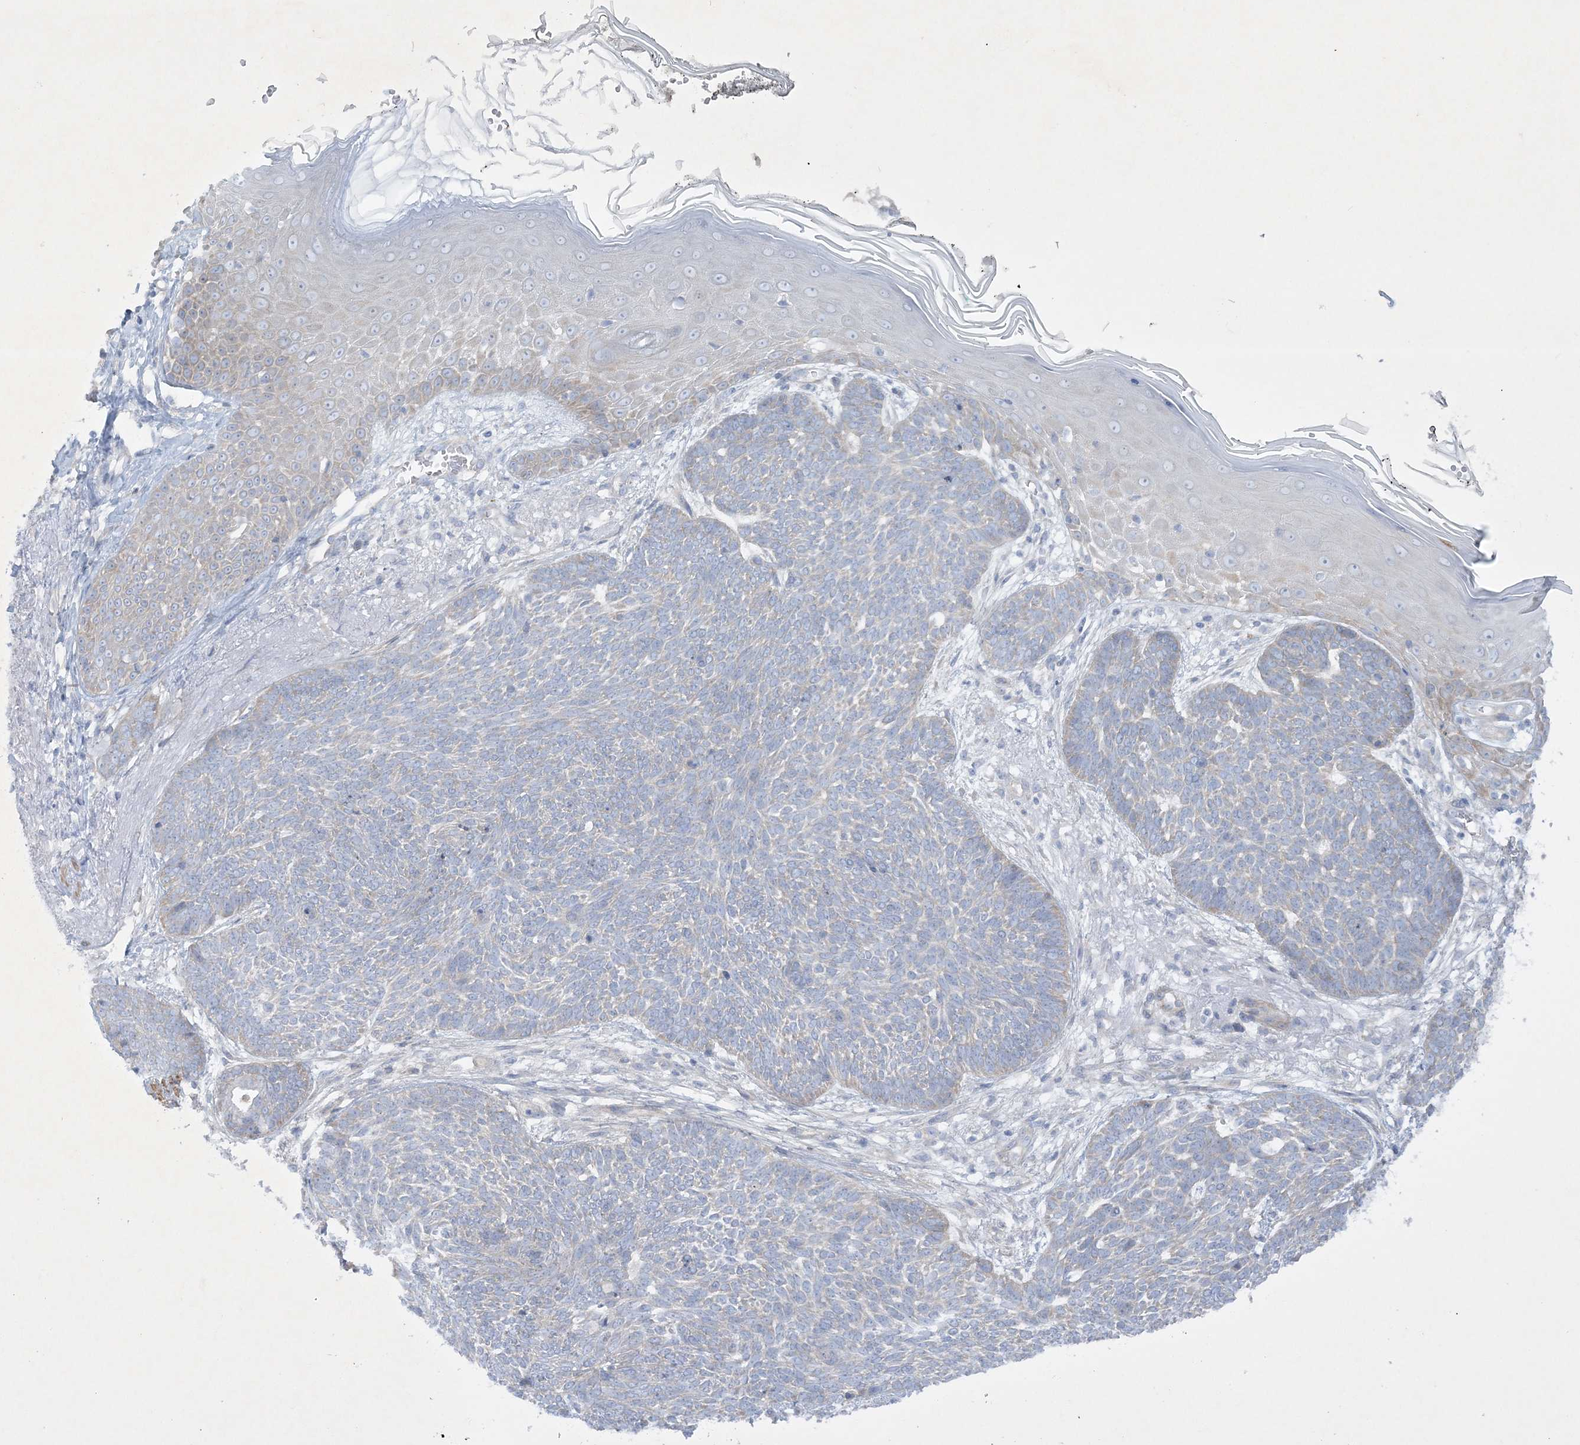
{"staining": {"intensity": "negative", "quantity": "none", "location": "none"}, "tissue": "skin cancer", "cell_type": "Tumor cells", "image_type": "cancer", "snomed": [{"axis": "morphology", "description": "Normal tissue, NOS"}, {"axis": "morphology", "description": "Basal cell carcinoma"}, {"axis": "topography", "description": "Skin"}], "caption": "DAB immunohistochemical staining of skin cancer displays no significant positivity in tumor cells.", "gene": "FARSB", "patient": {"sex": "male", "age": 64}}